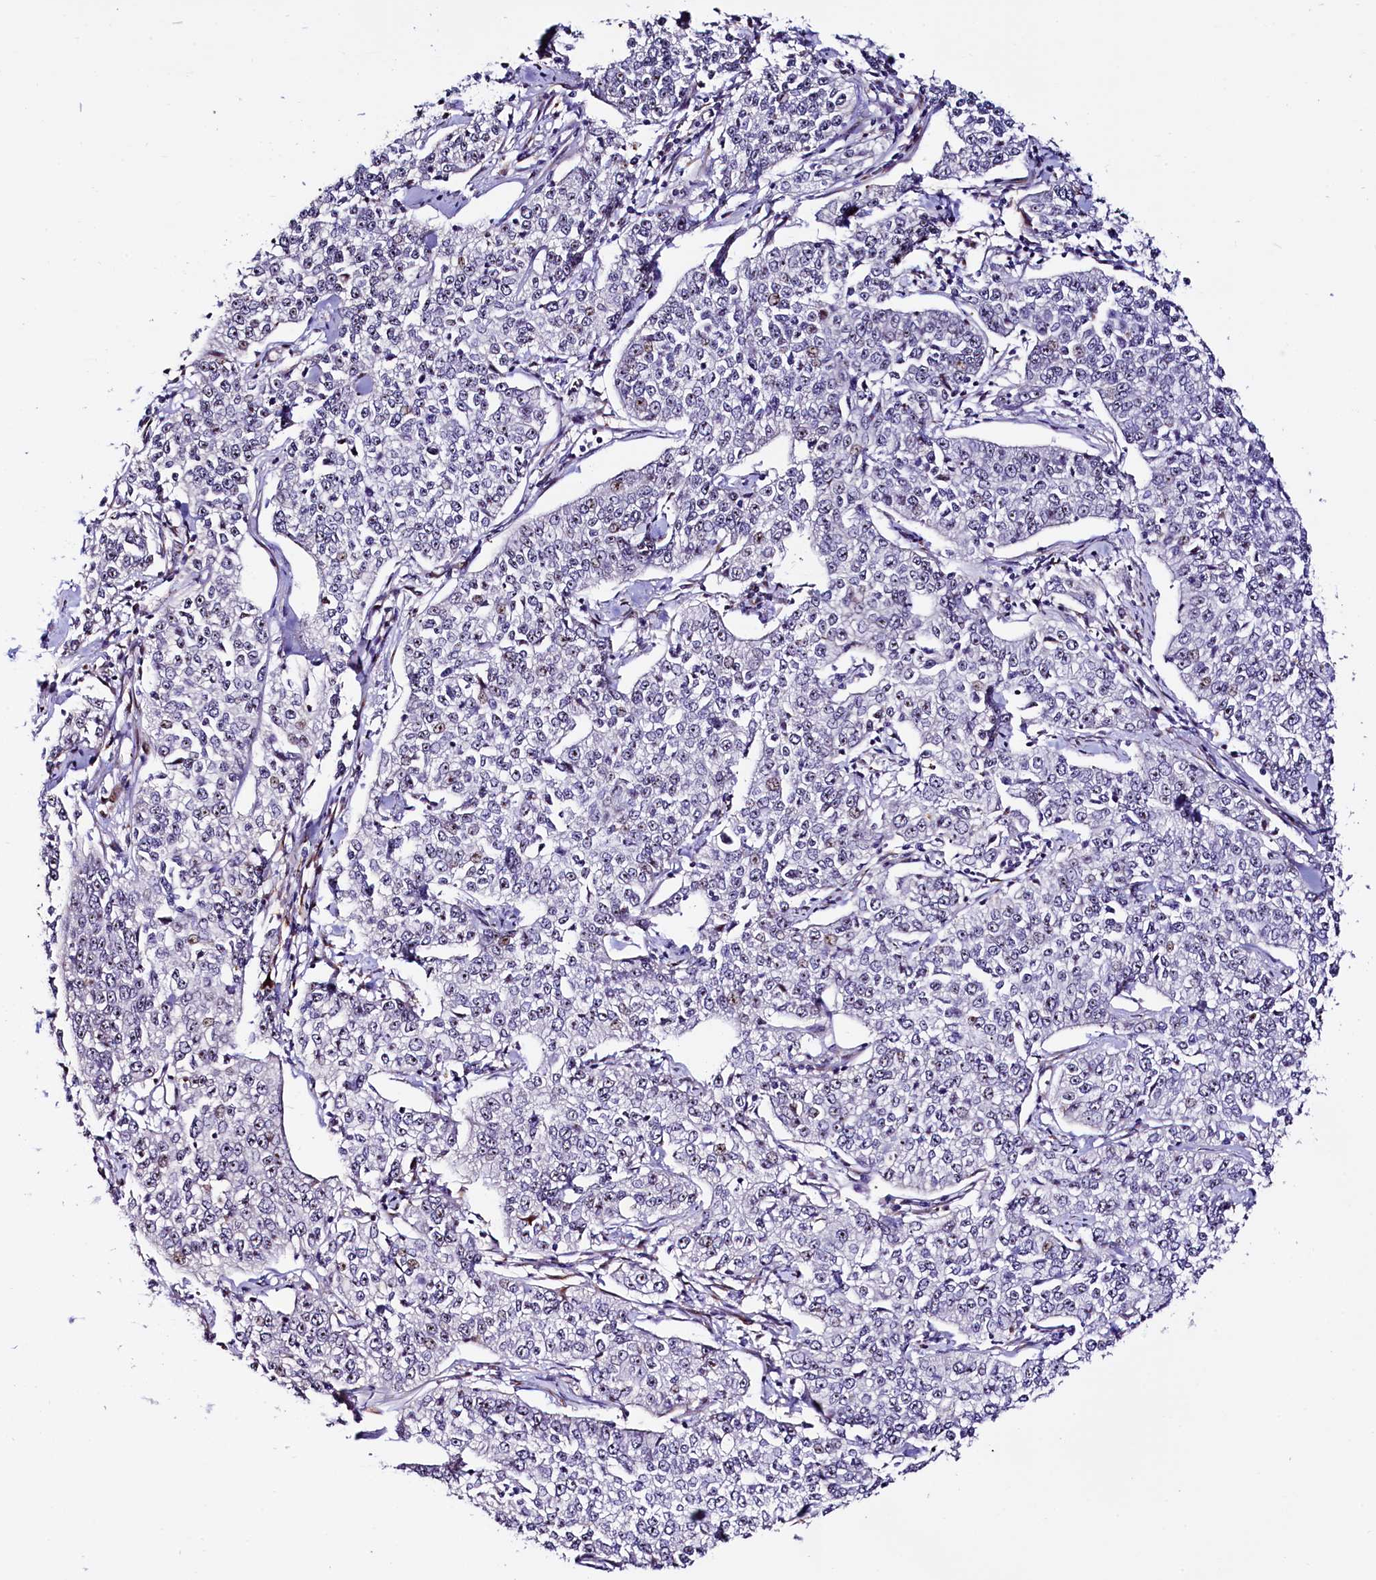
{"staining": {"intensity": "negative", "quantity": "none", "location": "none"}, "tissue": "cervical cancer", "cell_type": "Tumor cells", "image_type": "cancer", "snomed": [{"axis": "morphology", "description": "Squamous cell carcinoma, NOS"}, {"axis": "topography", "description": "Cervix"}], "caption": "The immunohistochemistry (IHC) histopathology image has no significant expression in tumor cells of squamous cell carcinoma (cervical) tissue.", "gene": "TRMT112", "patient": {"sex": "female", "age": 35}}